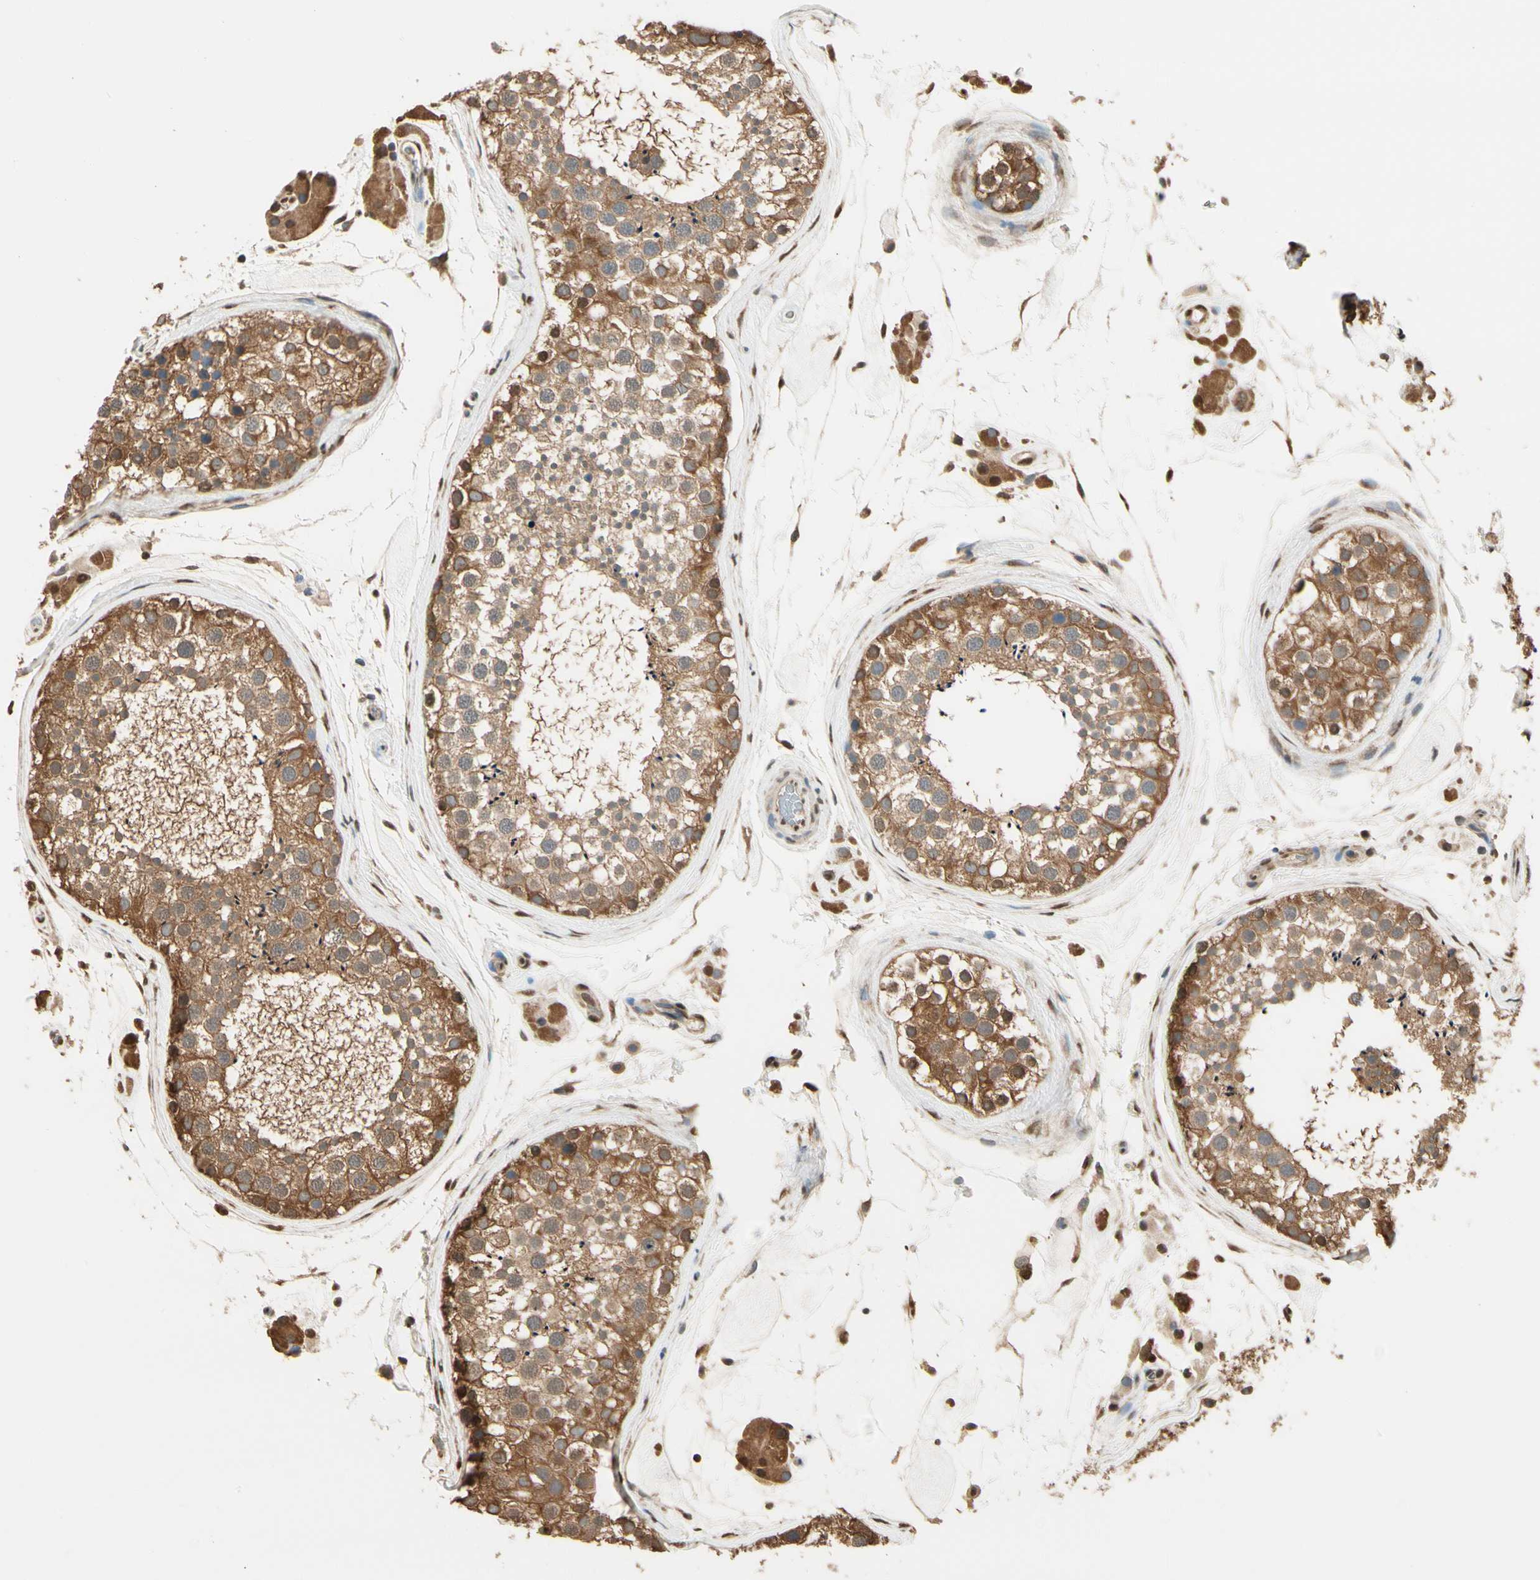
{"staining": {"intensity": "moderate", "quantity": ">75%", "location": "cytoplasmic/membranous"}, "tissue": "testis", "cell_type": "Cells in seminiferous ducts", "image_type": "normal", "snomed": [{"axis": "morphology", "description": "Normal tissue, NOS"}, {"axis": "topography", "description": "Testis"}], "caption": "Testis stained with immunohistochemistry (IHC) displays moderate cytoplasmic/membranous staining in about >75% of cells in seminiferous ducts. The staining was performed using DAB (3,3'-diaminobenzidine), with brown indicating positive protein expression. Nuclei are stained blue with hematoxylin.", "gene": "PNCK", "patient": {"sex": "male", "age": 46}}